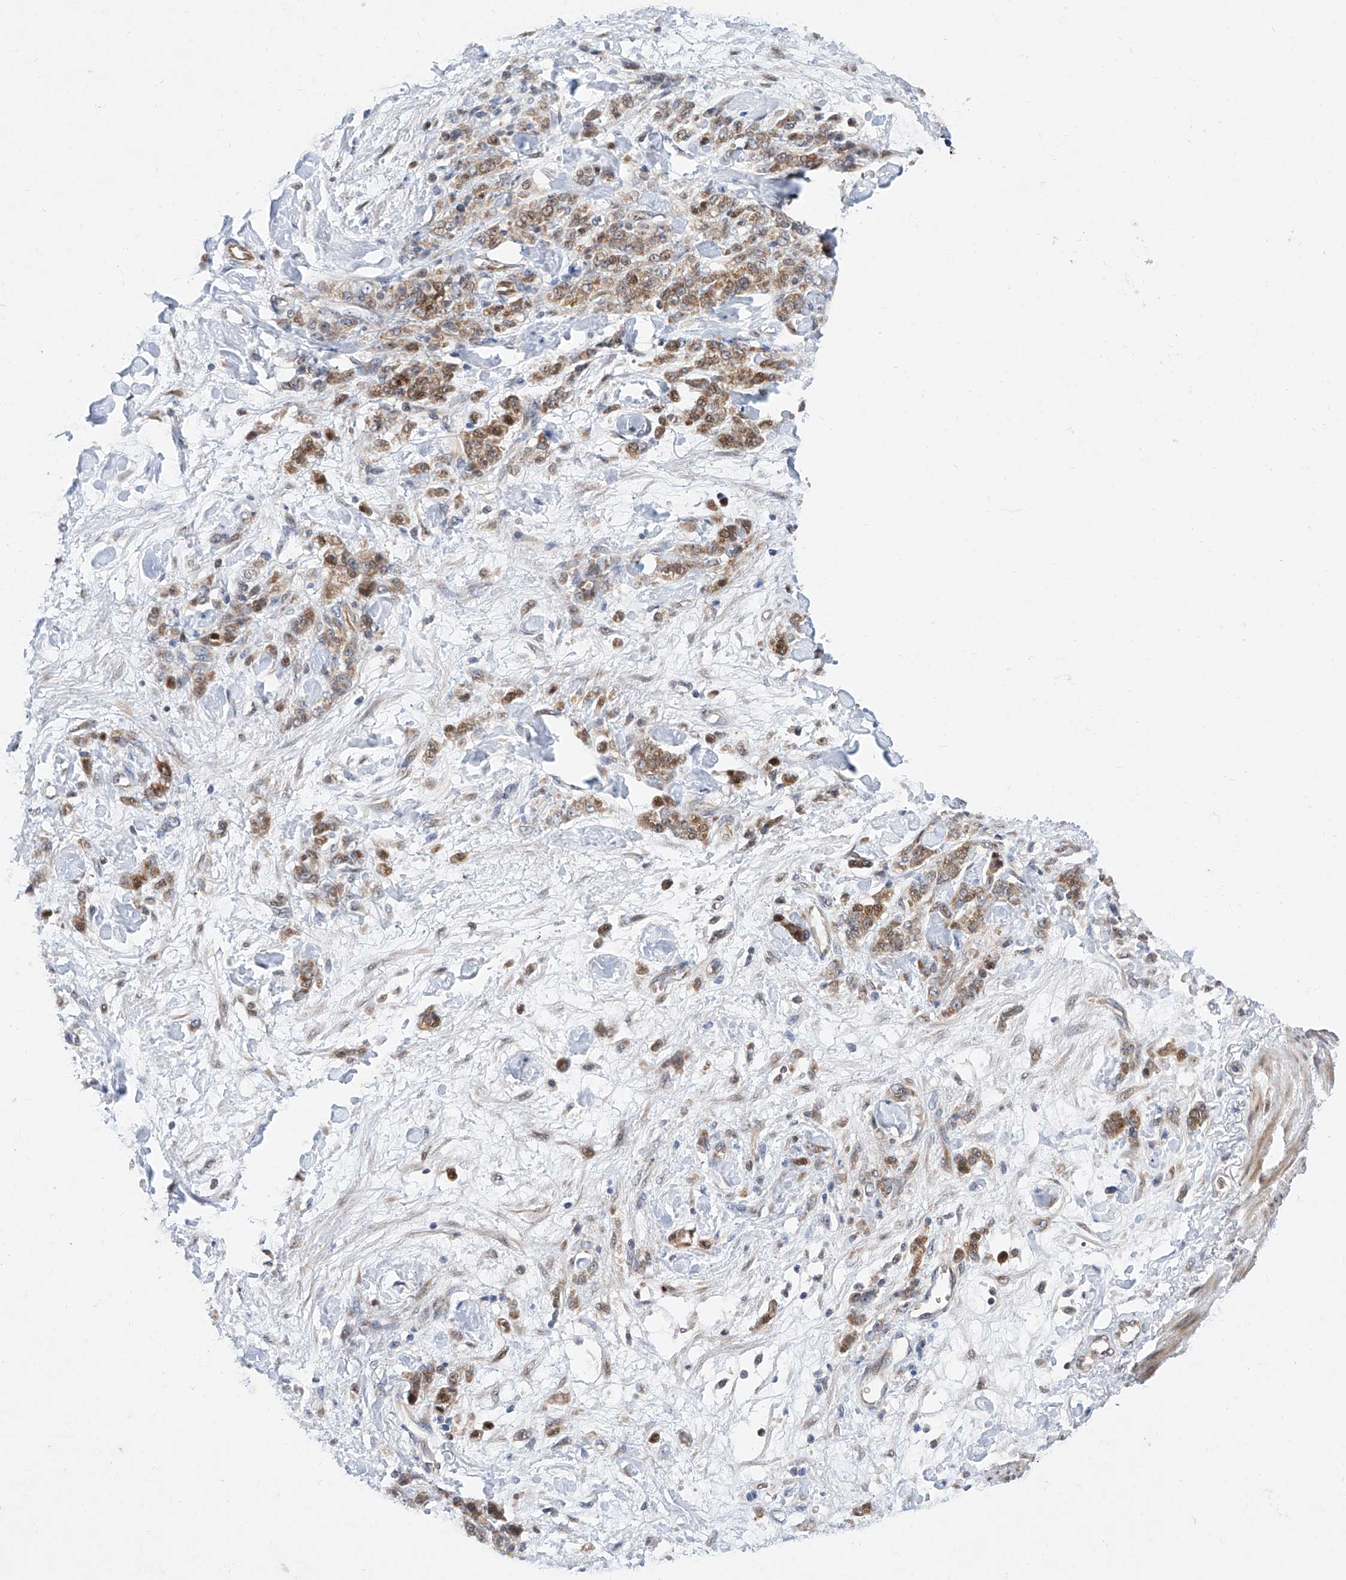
{"staining": {"intensity": "moderate", "quantity": ">75%", "location": "cytoplasmic/membranous"}, "tissue": "stomach cancer", "cell_type": "Tumor cells", "image_type": "cancer", "snomed": [{"axis": "morphology", "description": "Normal tissue, NOS"}, {"axis": "morphology", "description": "Adenocarcinoma, NOS"}, {"axis": "topography", "description": "Stomach"}], "caption": "High-magnification brightfield microscopy of stomach adenocarcinoma stained with DAB (3,3'-diaminobenzidine) (brown) and counterstained with hematoxylin (blue). tumor cells exhibit moderate cytoplasmic/membranous expression is seen in about>75% of cells. (DAB IHC, brown staining for protein, blue staining for nuclei).", "gene": "FUCA2", "patient": {"sex": "male", "age": 82}}